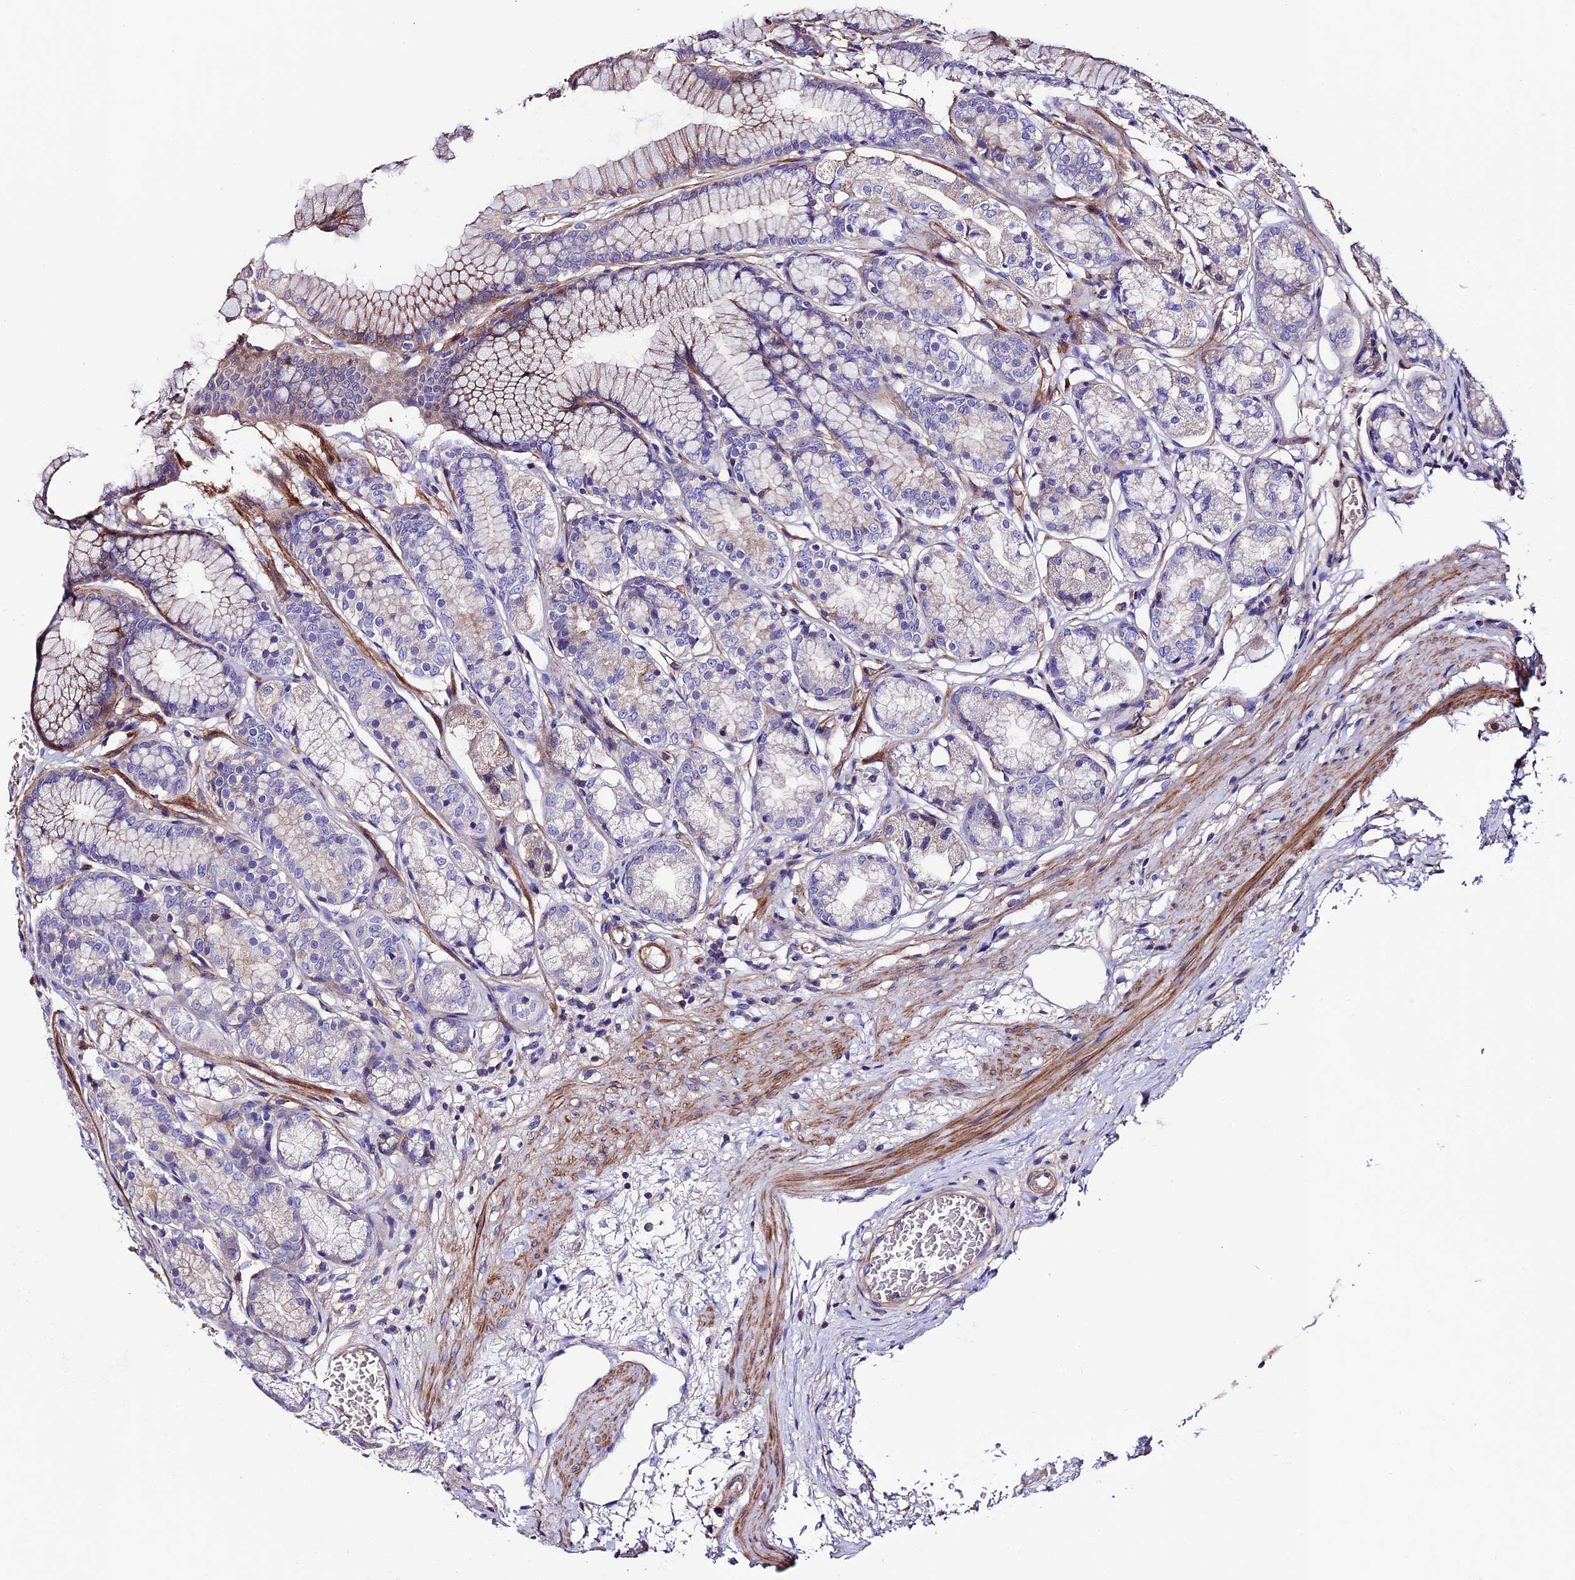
{"staining": {"intensity": "moderate", "quantity": "<25%", "location": "cytoplasmic/membranous"}, "tissue": "stomach", "cell_type": "Glandular cells", "image_type": "normal", "snomed": [{"axis": "morphology", "description": "Normal tissue, NOS"}, {"axis": "morphology", "description": "Adenocarcinoma, NOS"}, {"axis": "morphology", "description": "Adenocarcinoma, High grade"}, {"axis": "topography", "description": "Stomach, upper"}, {"axis": "topography", "description": "Stomach"}], "caption": "IHC of benign human stomach reveals low levels of moderate cytoplasmic/membranous staining in approximately <25% of glandular cells.", "gene": "EVA1B", "patient": {"sex": "female", "age": 65}}